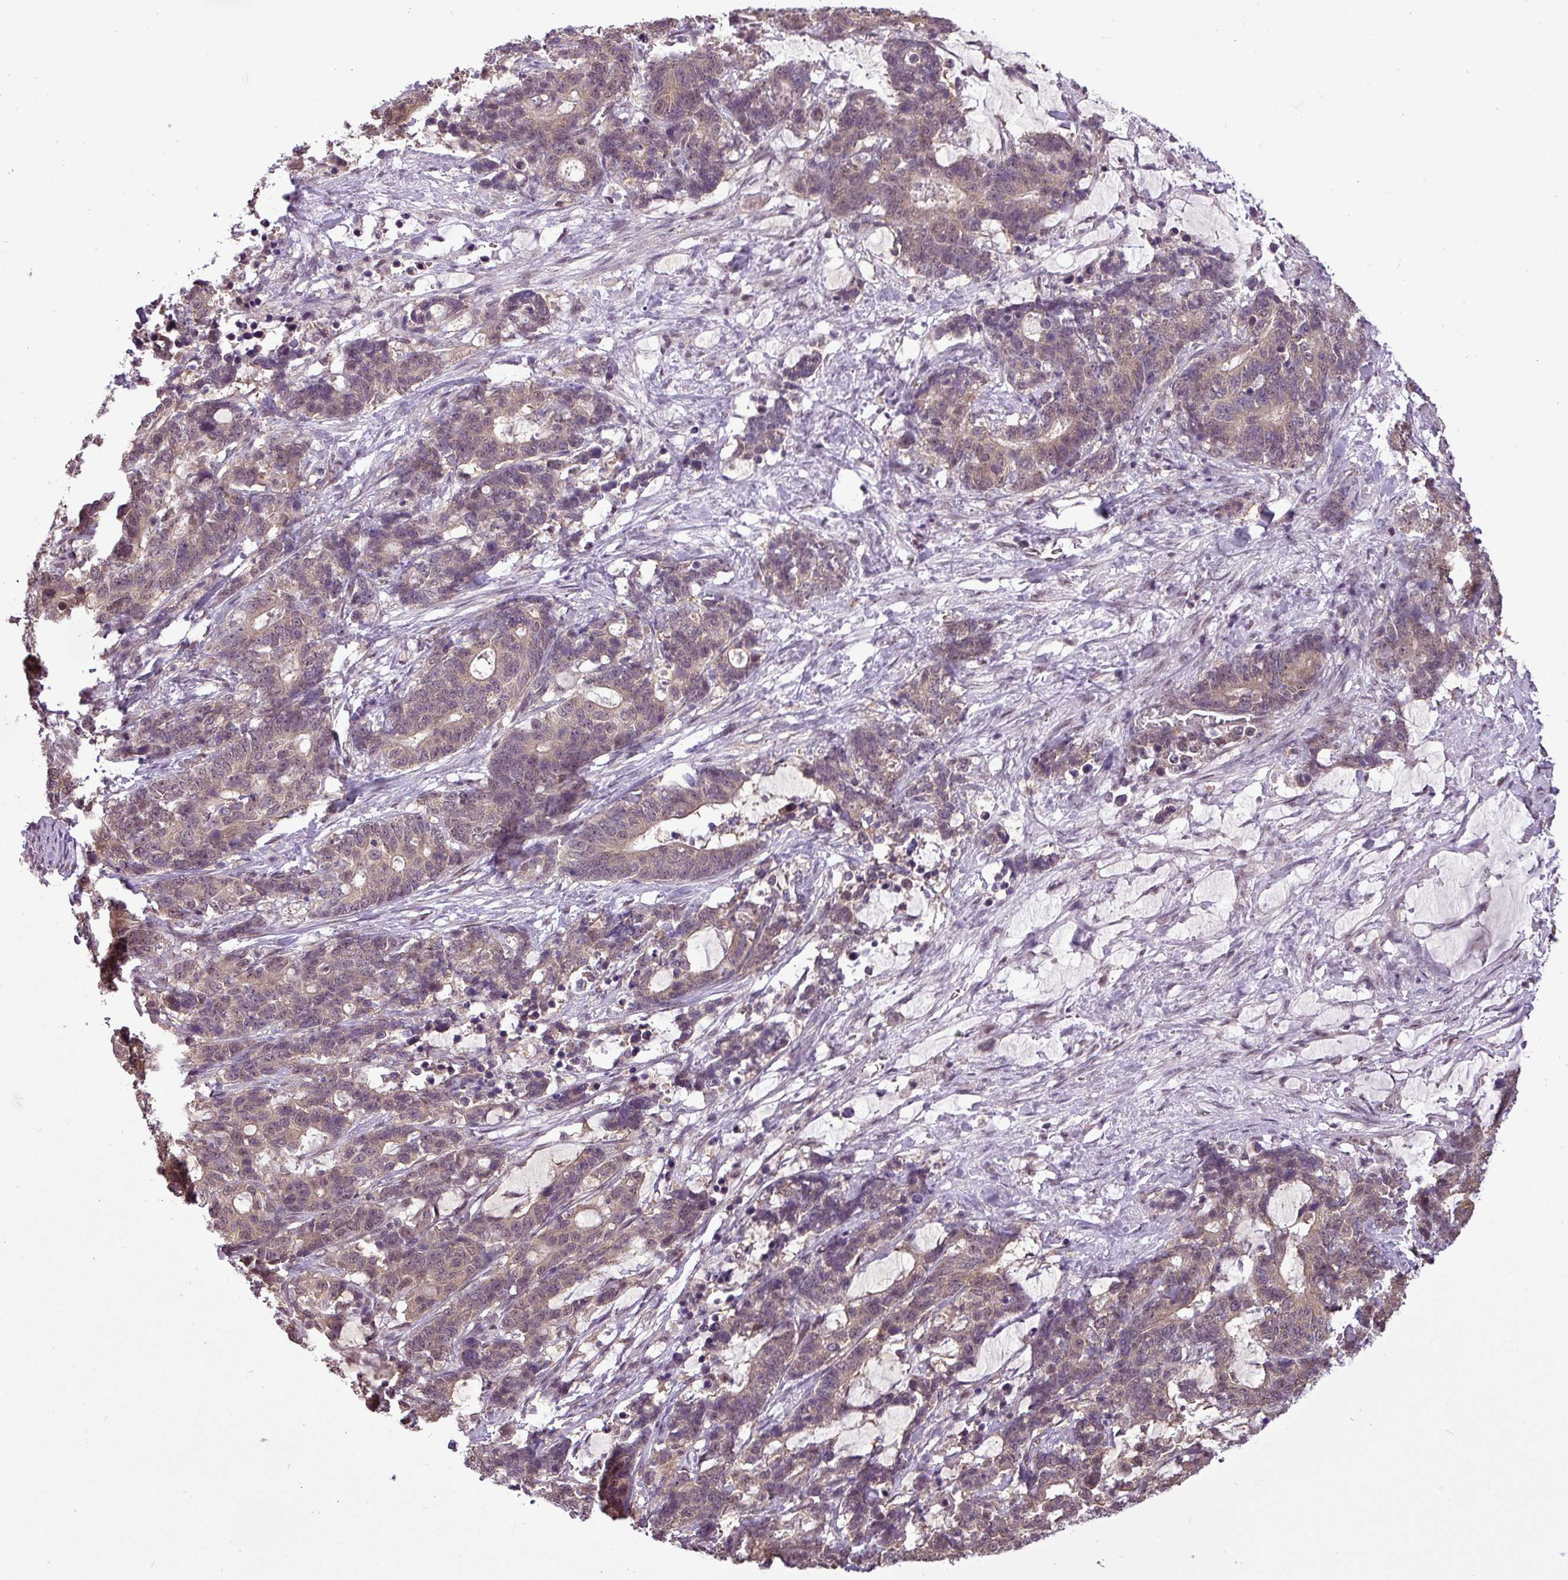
{"staining": {"intensity": "weak", "quantity": ">75%", "location": "cytoplasmic/membranous,nuclear"}, "tissue": "stomach cancer", "cell_type": "Tumor cells", "image_type": "cancer", "snomed": [{"axis": "morphology", "description": "Normal tissue, NOS"}, {"axis": "morphology", "description": "Adenocarcinoma, NOS"}, {"axis": "topography", "description": "Stomach"}], "caption": "Tumor cells reveal low levels of weak cytoplasmic/membranous and nuclear positivity in about >75% of cells in human adenocarcinoma (stomach).", "gene": "MFHAS1", "patient": {"sex": "female", "age": 64}}